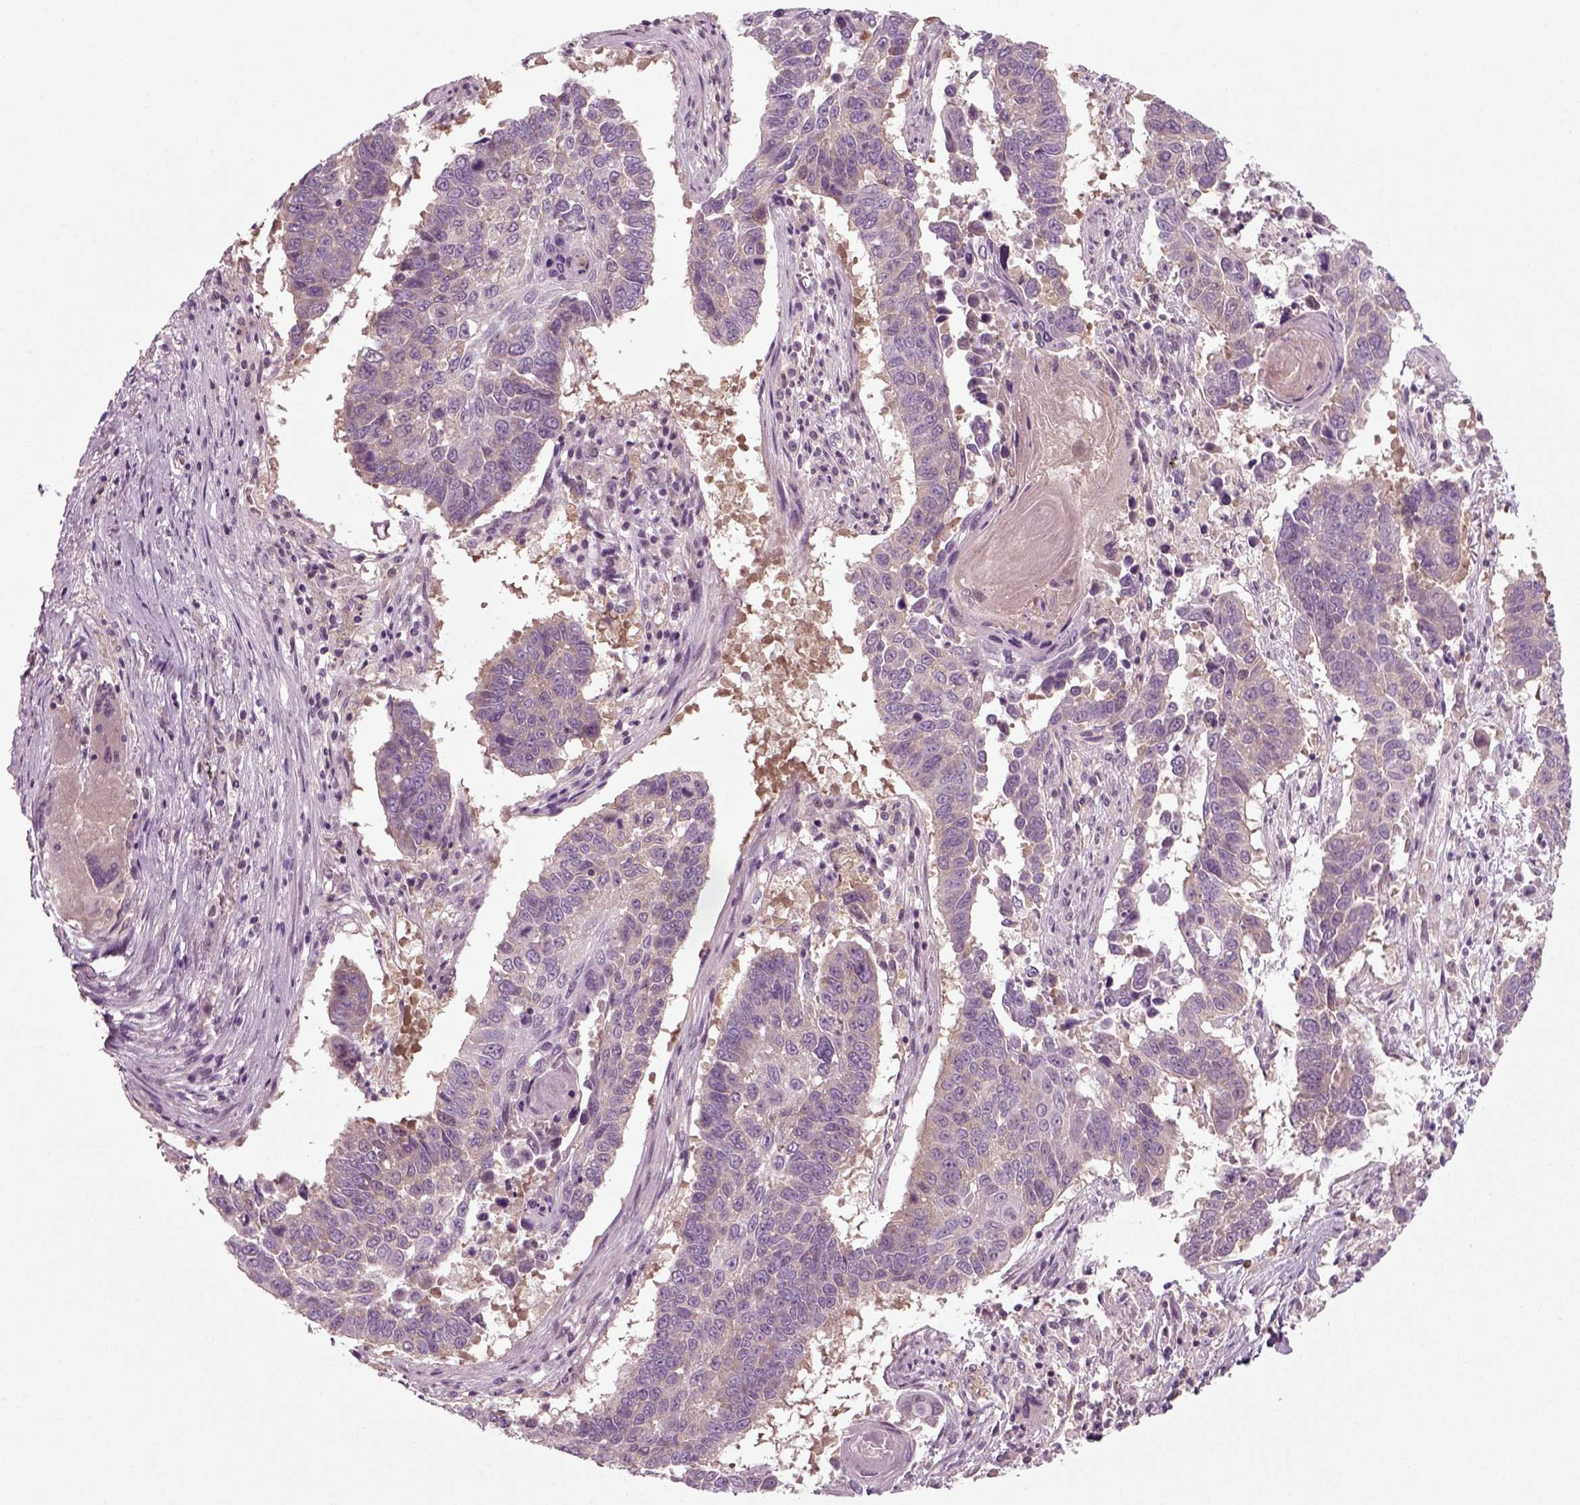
{"staining": {"intensity": "weak", "quantity": "25%-75%", "location": "cytoplasmic/membranous"}, "tissue": "lung cancer", "cell_type": "Tumor cells", "image_type": "cancer", "snomed": [{"axis": "morphology", "description": "Squamous cell carcinoma, NOS"}, {"axis": "topography", "description": "Lung"}], "caption": "This image shows immunohistochemistry (IHC) staining of human lung cancer (squamous cell carcinoma), with low weak cytoplasmic/membranous positivity in about 25%-75% of tumor cells.", "gene": "RND2", "patient": {"sex": "male", "age": 73}}